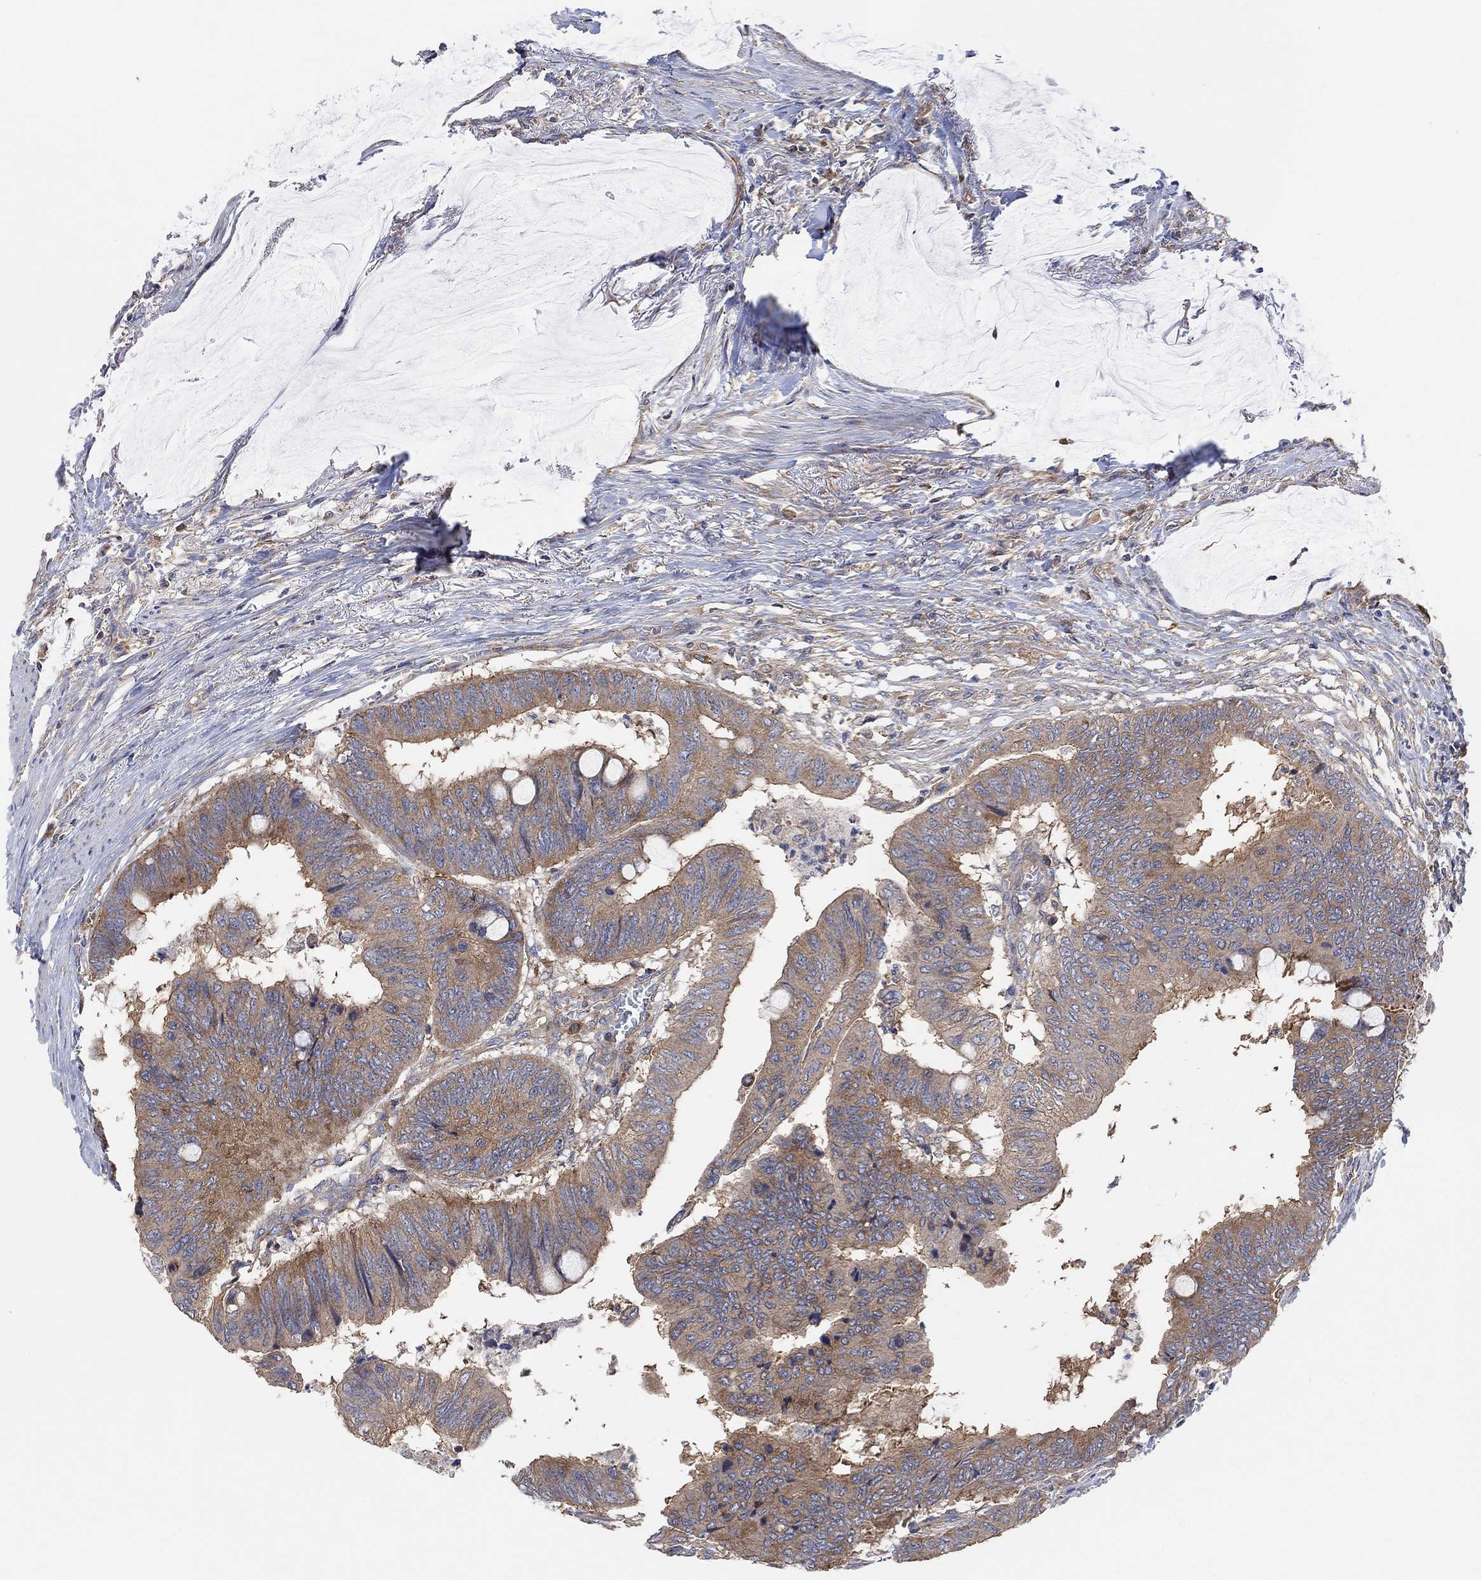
{"staining": {"intensity": "moderate", "quantity": "25%-75%", "location": "cytoplasmic/membranous"}, "tissue": "colorectal cancer", "cell_type": "Tumor cells", "image_type": "cancer", "snomed": [{"axis": "morphology", "description": "Normal tissue, NOS"}, {"axis": "morphology", "description": "Adenocarcinoma, NOS"}, {"axis": "topography", "description": "Rectum"}, {"axis": "topography", "description": "Peripheral nerve tissue"}], "caption": "DAB immunohistochemical staining of adenocarcinoma (colorectal) displays moderate cytoplasmic/membranous protein positivity in about 25%-75% of tumor cells.", "gene": "BLOC1S3", "patient": {"sex": "male", "age": 92}}